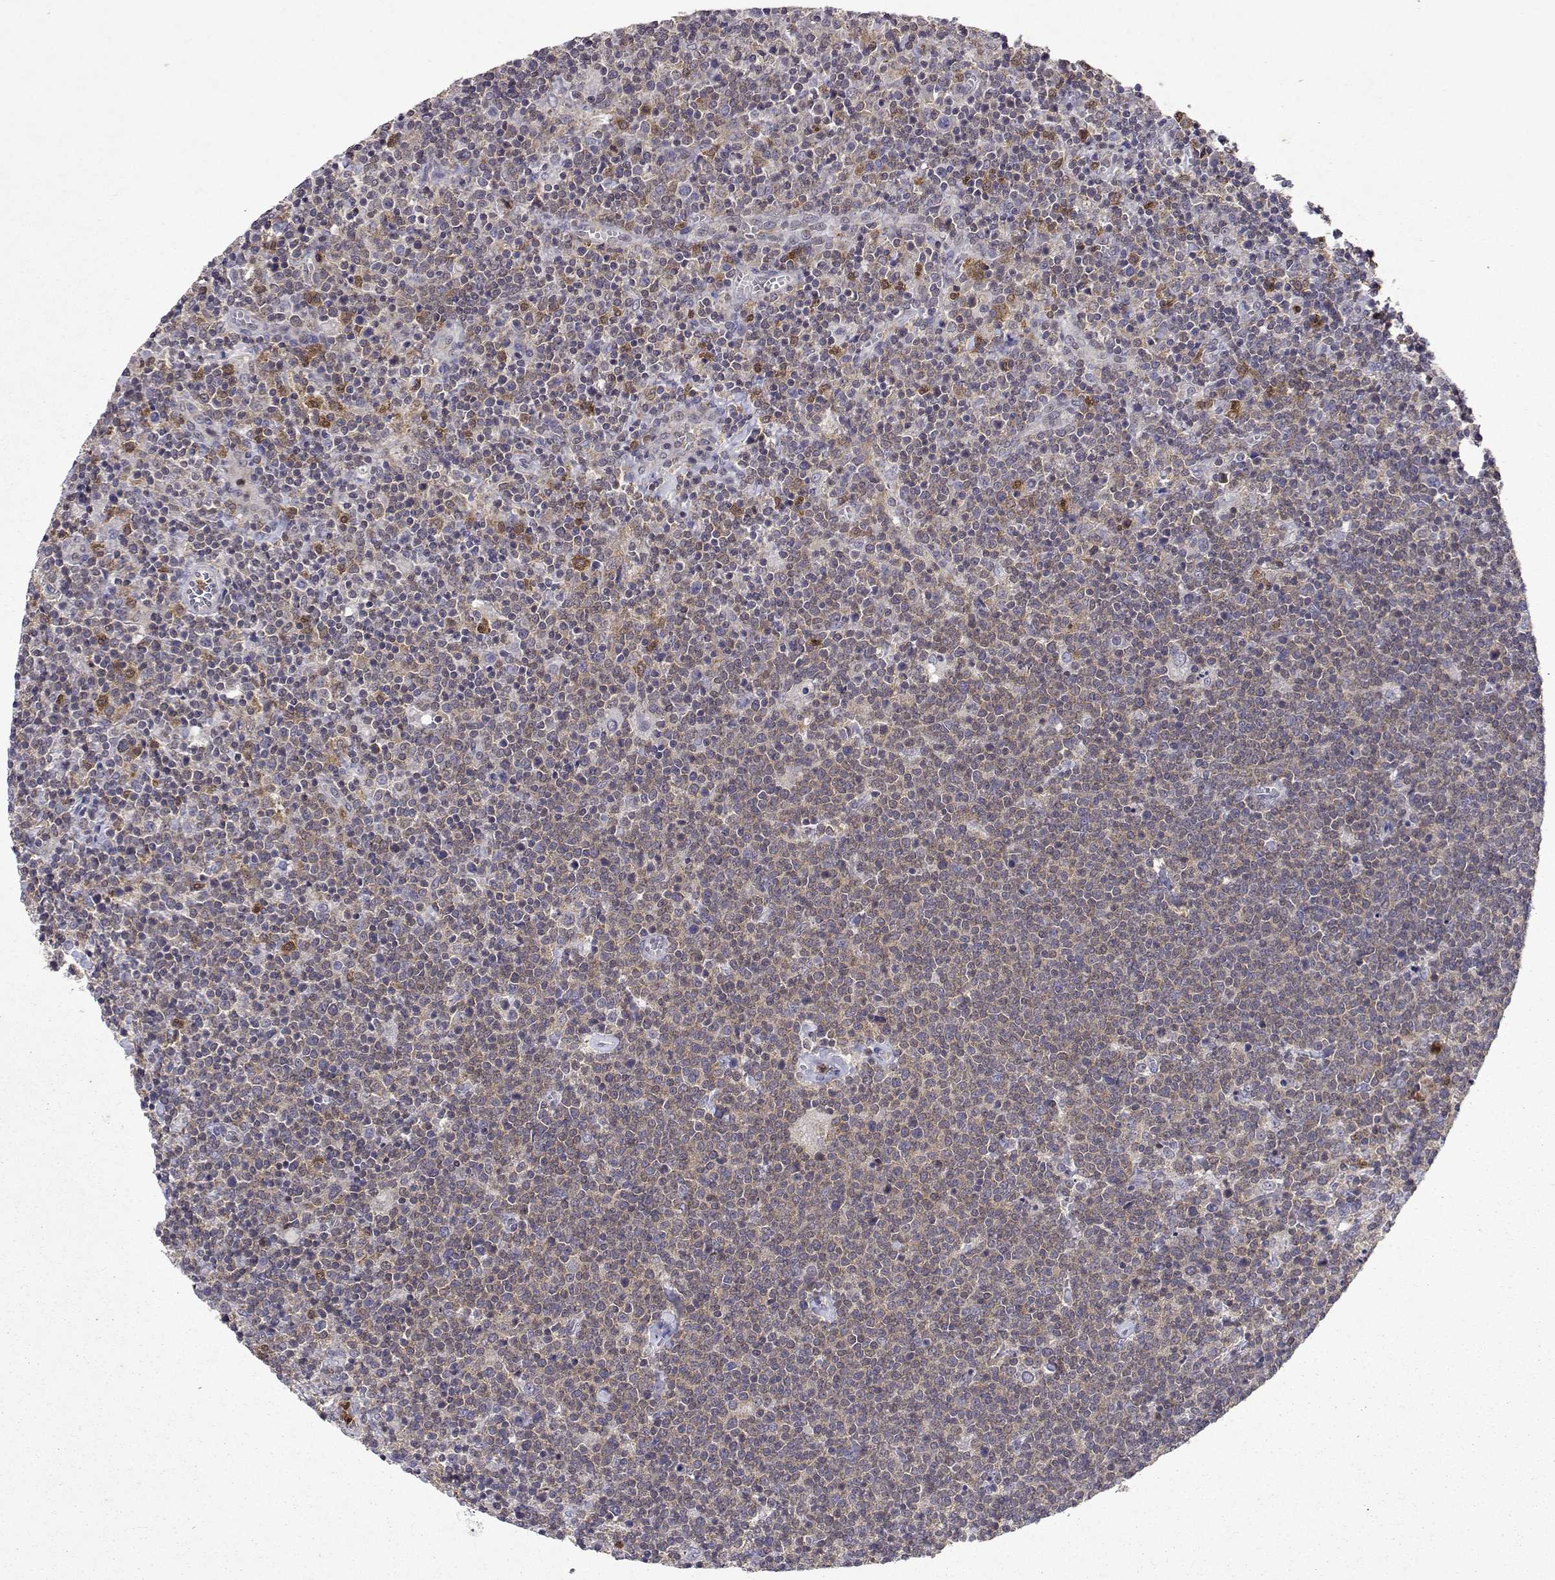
{"staining": {"intensity": "weak", "quantity": ">75%", "location": "cytoplasmic/membranous"}, "tissue": "lymphoma", "cell_type": "Tumor cells", "image_type": "cancer", "snomed": [{"axis": "morphology", "description": "Malignant lymphoma, non-Hodgkin's type, High grade"}, {"axis": "topography", "description": "Lymph node"}], "caption": "Protein expression analysis of lymphoma reveals weak cytoplasmic/membranous expression in approximately >75% of tumor cells.", "gene": "APAF1", "patient": {"sex": "male", "age": 61}}